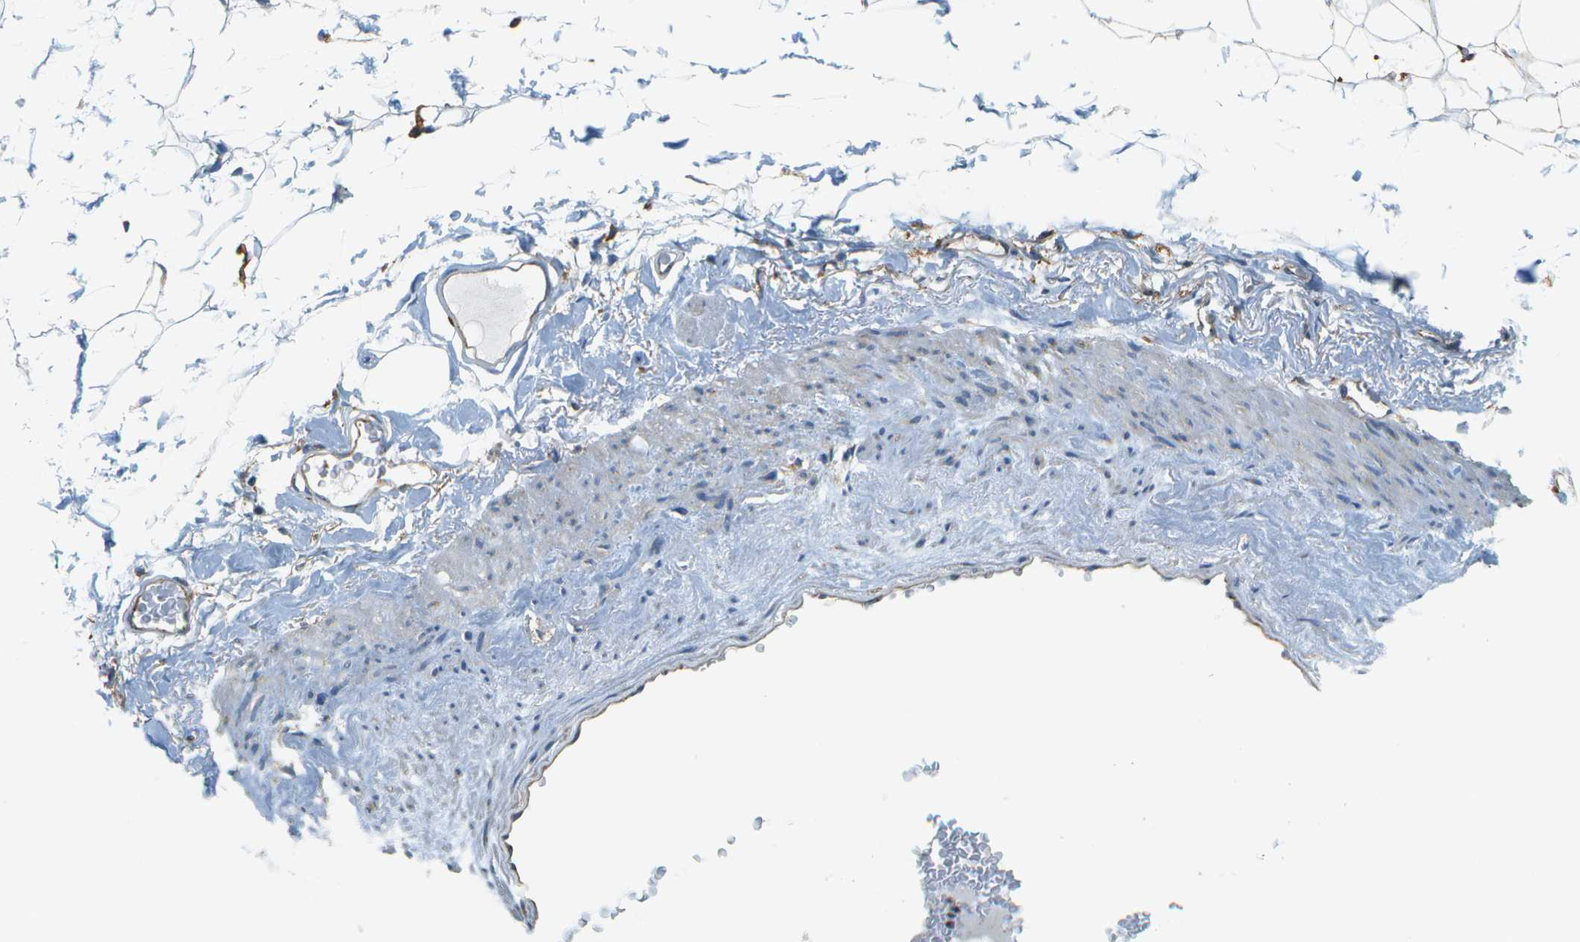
{"staining": {"intensity": "moderate", "quantity": "<25%", "location": "cytoplasmic/membranous"}, "tissue": "adipose tissue", "cell_type": "Adipocytes", "image_type": "normal", "snomed": [{"axis": "morphology", "description": "Normal tissue, NOS"}, {"axis": "topography", "description": "Breast"}, {"axis": "topography", "description": "Soft tissue"}], "caption": "Immunohistochemistry micrograph of normal adipose tissue: adipose tissue stained using immunohistochemistry (IHC) displays low levels of moderate protein expression localized specifically in the cytoplasmic/membranous of adipocytes, appearing as a cytoplasmic/membranous brown color.", "gene": "CLTC", "patient": {"sex": "female", "age": 75}}